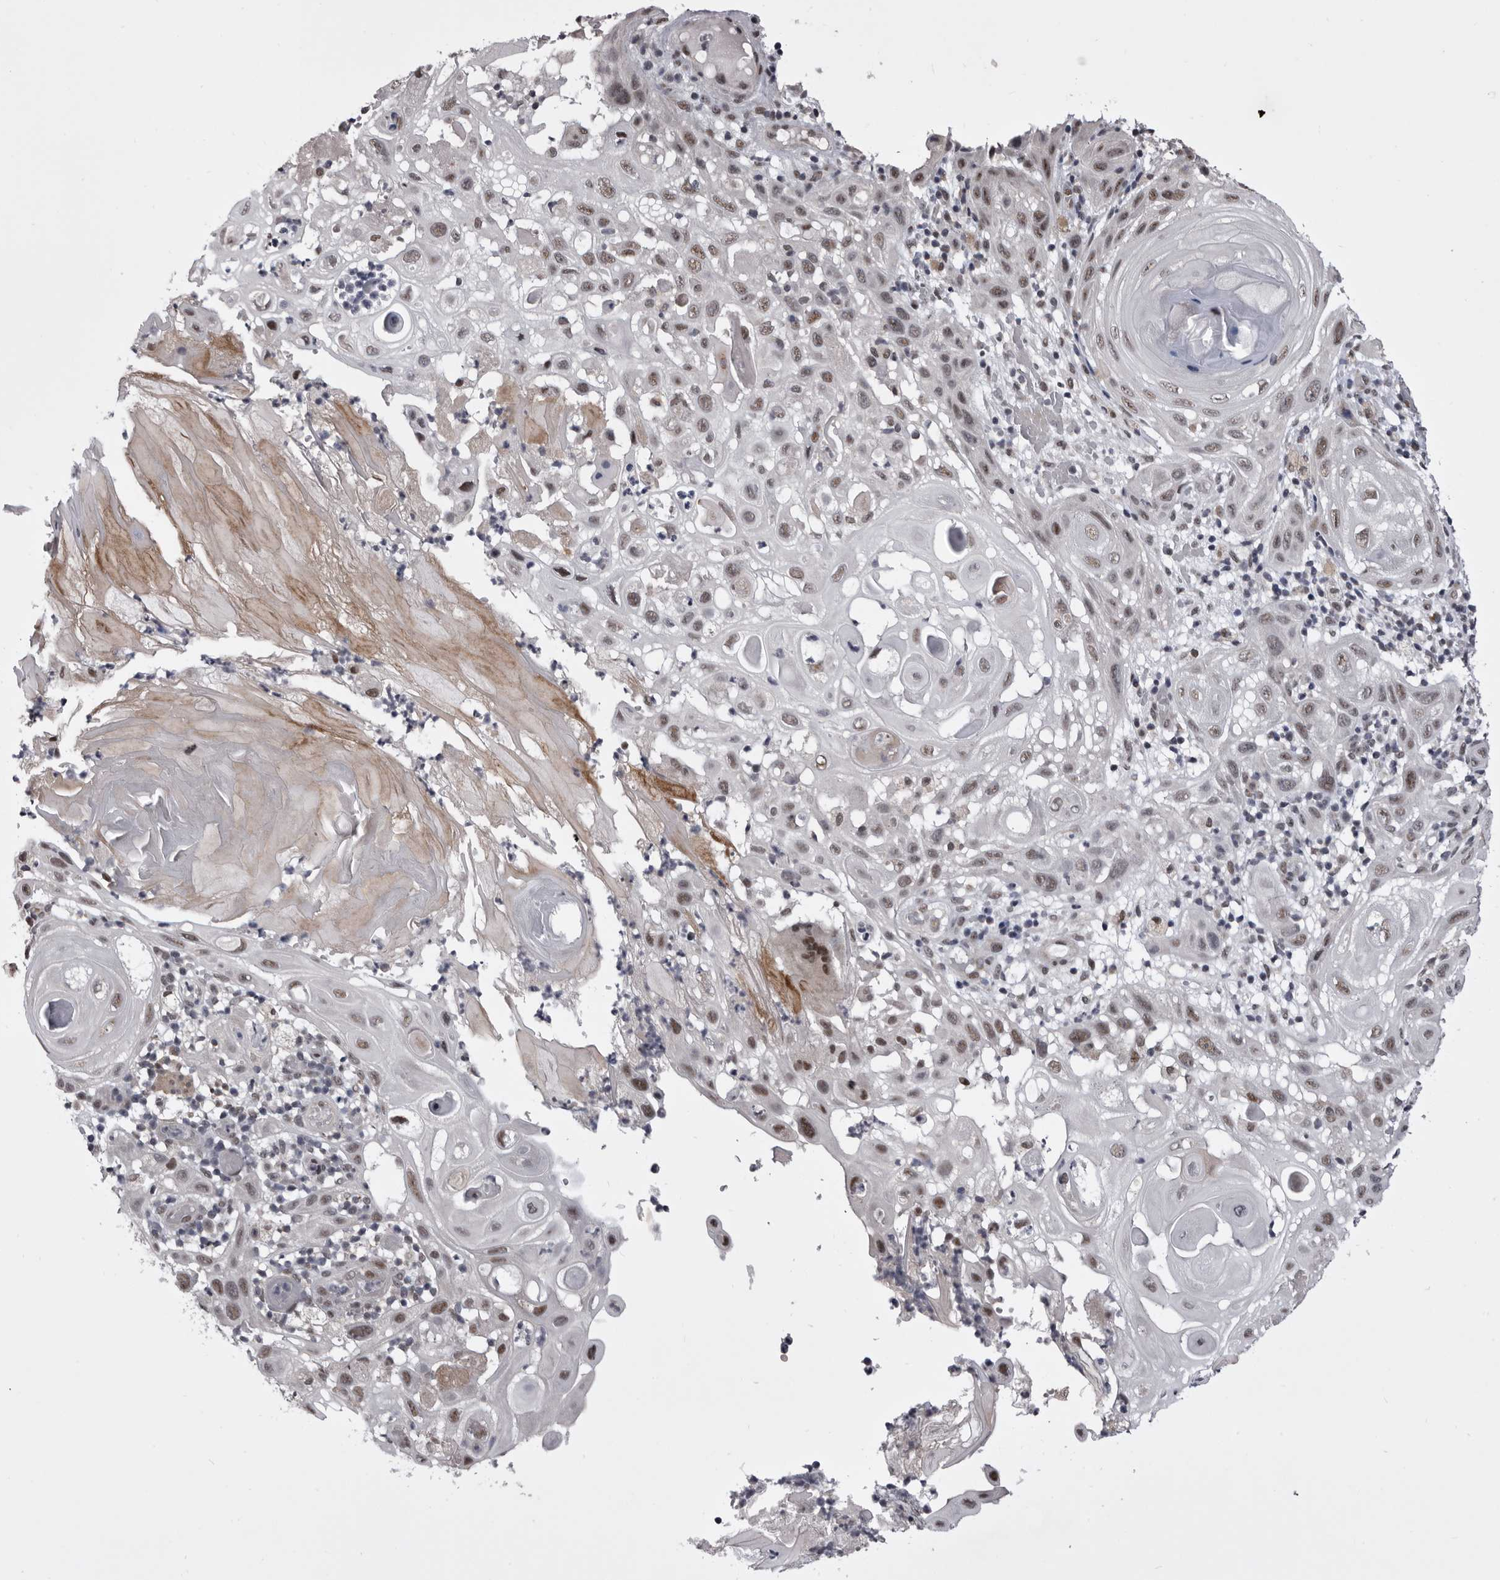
{"staining": {"intensity": "moderate", "quantity": ">75%", "location": "nuclear"}, "tissue": "skin cancer", "cell_type": "Tumor cells", "image_type": "cancer", "snomed": [{"axis": "morphology", "description": "Normal tissue, NOS"}, {"axis": "morphology", "description": "Squamous cell carcinoma, NOS"}, {"axis": "topography", "description": "Skin"}], "caption": "Immunohistochemistry (IHC) histopathology image of neoplastic tissue: skin cancer stained using immunohistochemistry (IHC) demonstrates medium levels of moderate protein expression localized specifically in the nuclear of tumor cells, appearing as a nuclear brown color.", "gene": "PRPF3", "patient": {"sex": "female", "age": 96}}